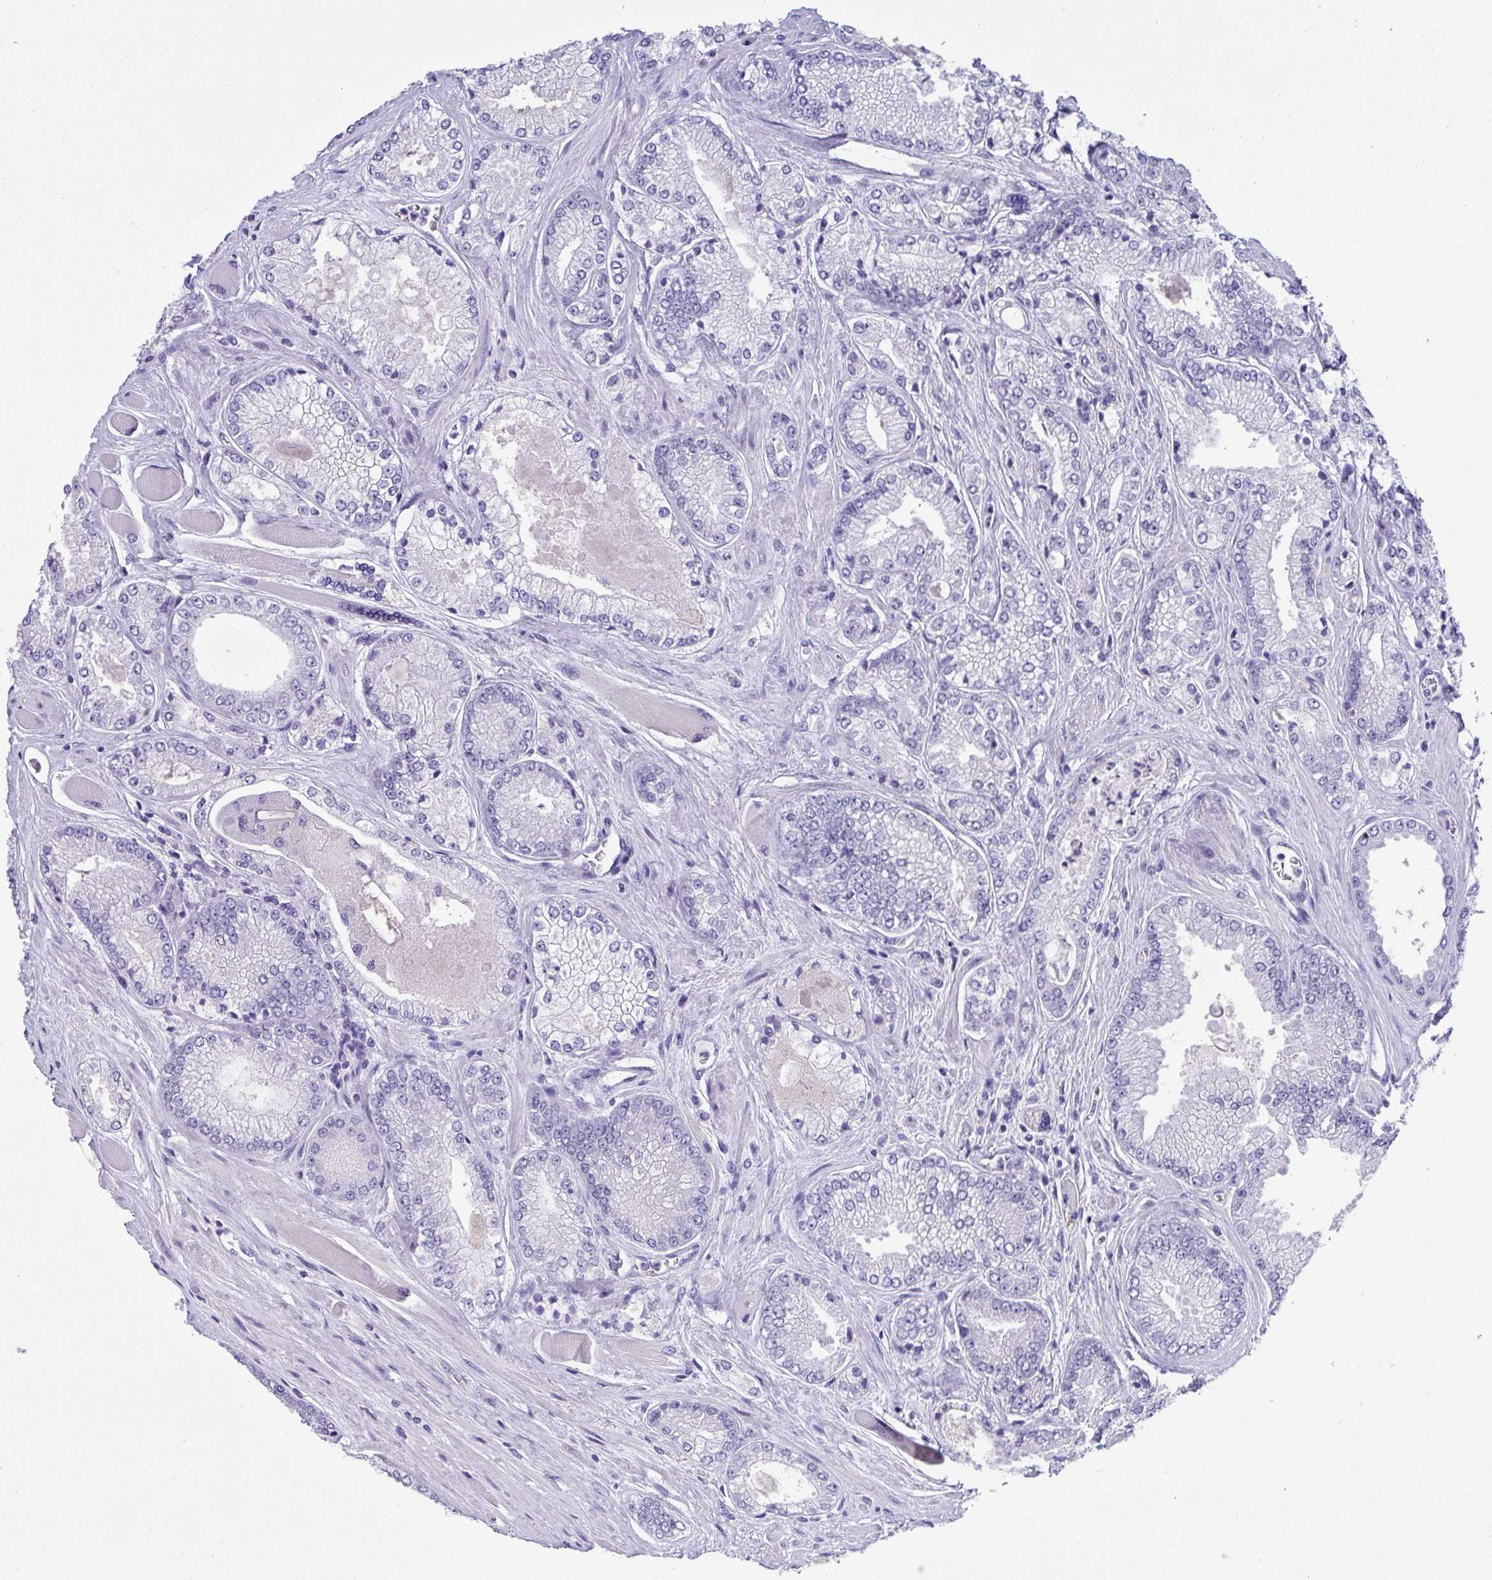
{"staining": {"intensity": "negative", "quantity": "none", "location": "none"}, "tissue": "prostate cancer", "cell_type": "Tumor cells", "image_type": "cancer", "snomed": [{"axis": "morphology", "description": "Adenocarcinoma, Low grade"}, {"axis": "topography", "description": "Prostate"}], "caption": "A high-resolution photomicrograph shows immunohistochemistry staining of prostate cancer (low-grade adenocarcinoma), which displays no significant positivity in tumor cells.", "gene": "TMEM106B", "patient": {"sex": "male", "age": 67}}